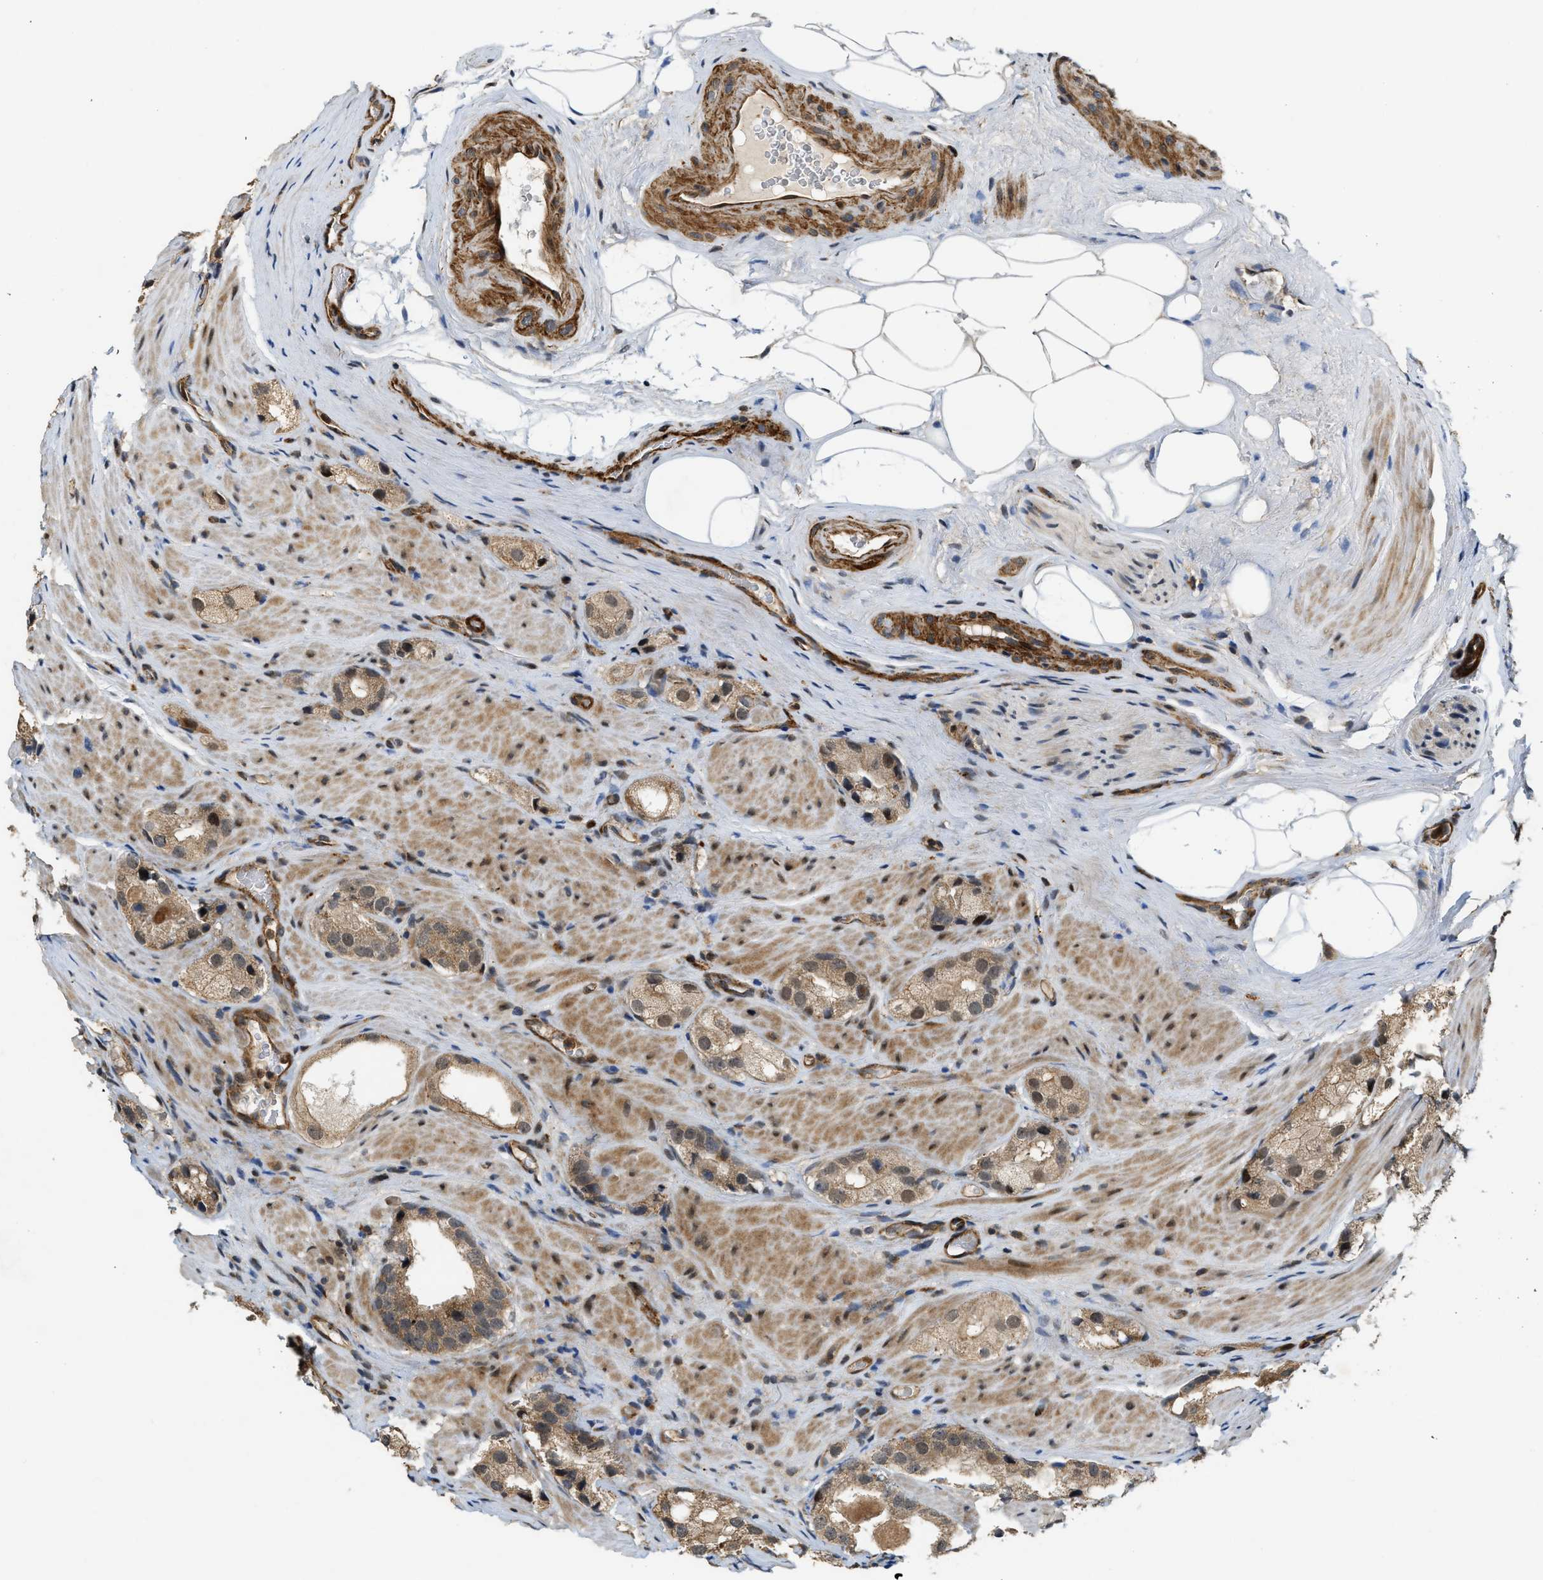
{"staining": {"intensity": "moderate", "quantity": ">75%", "location": "cytoplasmic/membranous"}, "tissue": "prostate cancer", "cell_type": "Tumor cells", "image_type": "cancer", "snomed": [{"axis": "morphology", "description": "Adenocarcinoma, High grade"}, {"axis": "topography", "description": "Prostate"}], "caption": "Moderate cytoplasmic/membranous expression is seen in approximately >75% of tumor cells in prostate cancer.", "gene": "DPF2", "patient": {"sex": "male", "age": 63}}